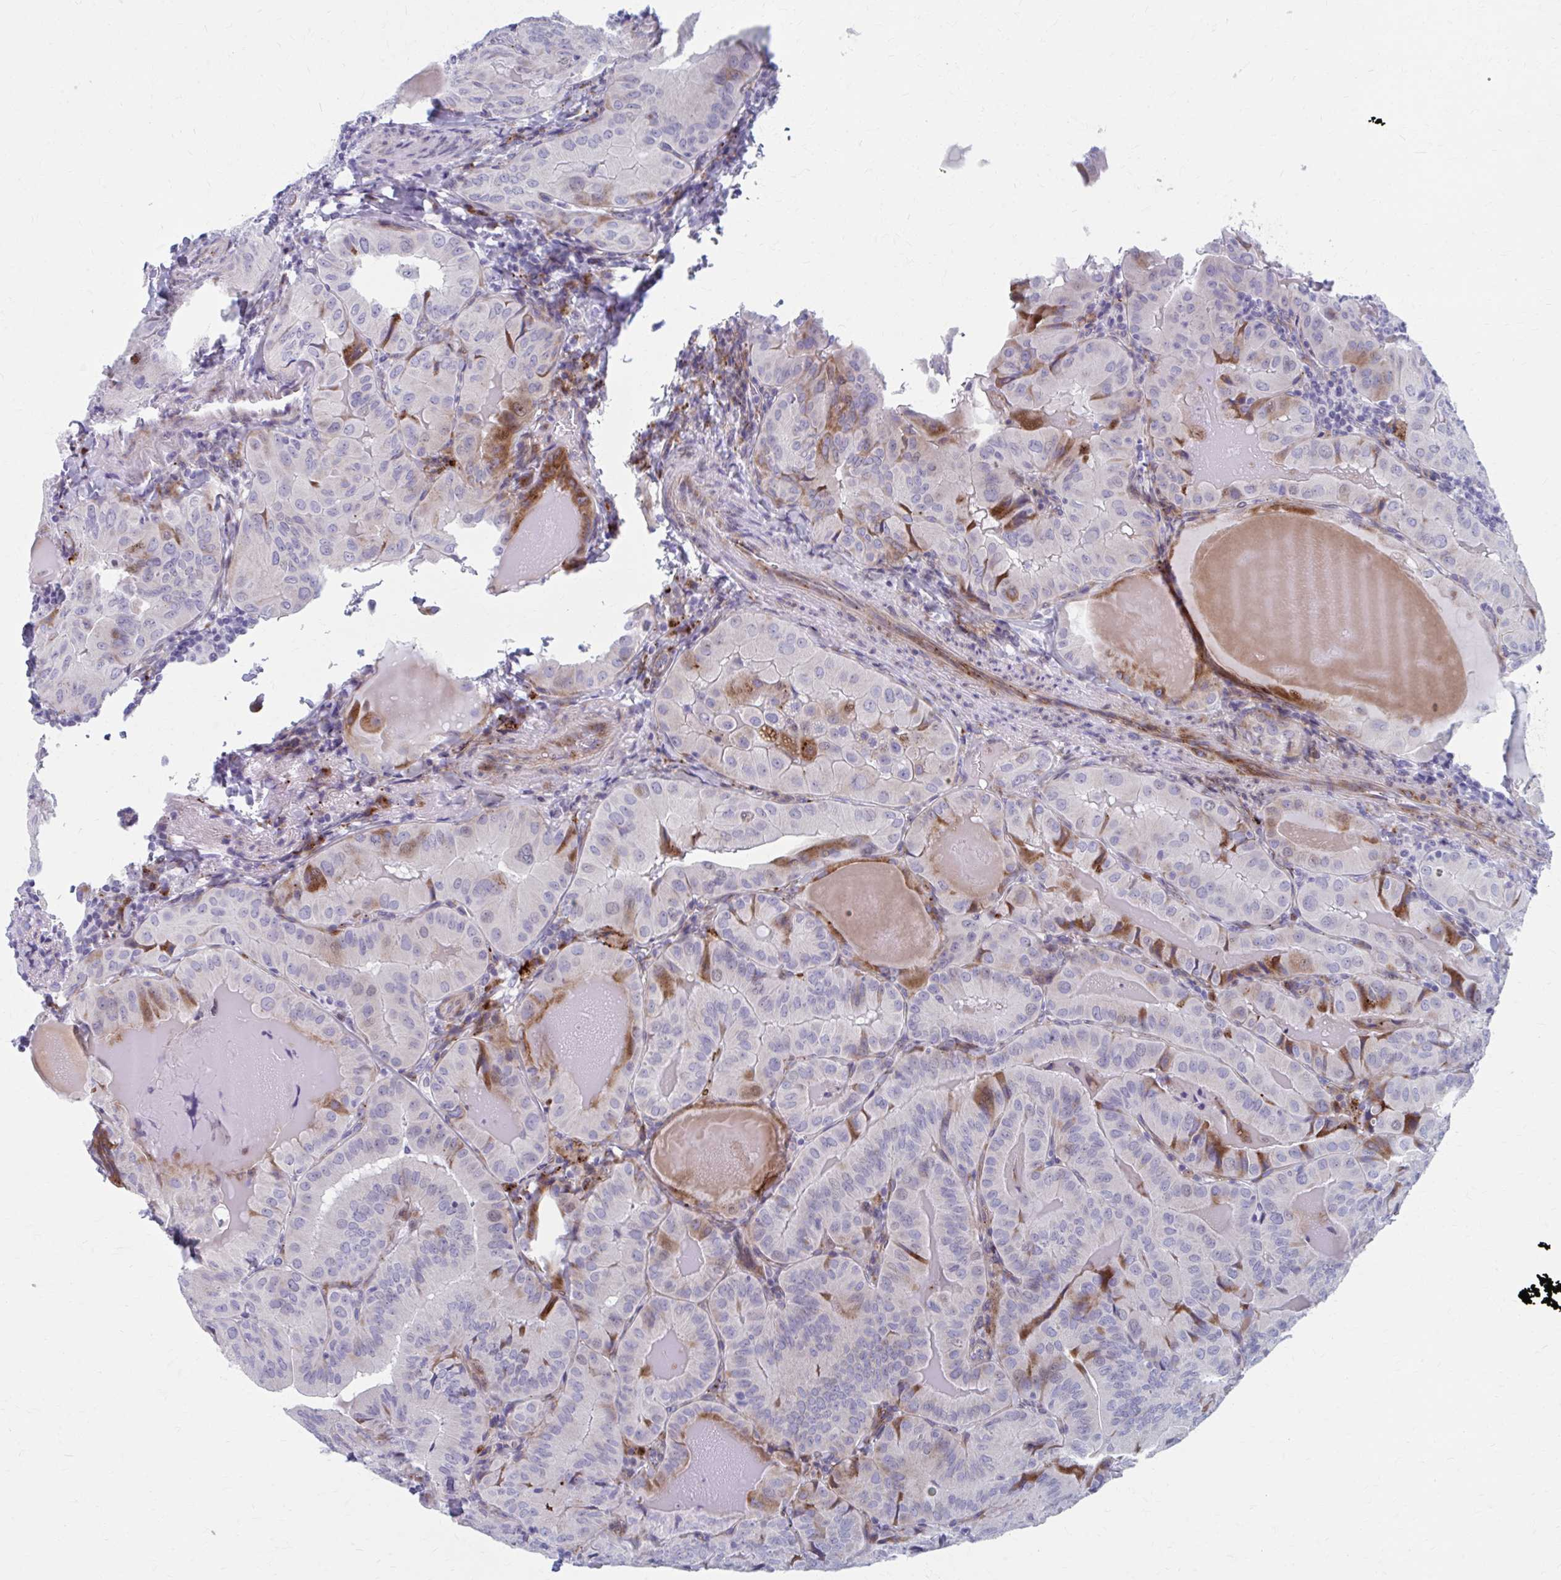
{"staining": {"intensity": "moderate", "quantity": "<25%", "location": "cytoplasmic/membranous"}, "tissue": "thyroid cancer", "cell_type": "Tumor cells", "image_type": "cancer", "snomed": [{"axis": "morphology", "description": "Papillary adenocarcinoma, NOS"}, {"axis": "topography", "description": "Thyroid gland"}], "caption": "Human thyroid cancer stained with a protein marker displays moderate staining in tumor cells.", "gene": "OLFM2", "patient": {"sex": "female", "age": 68}}